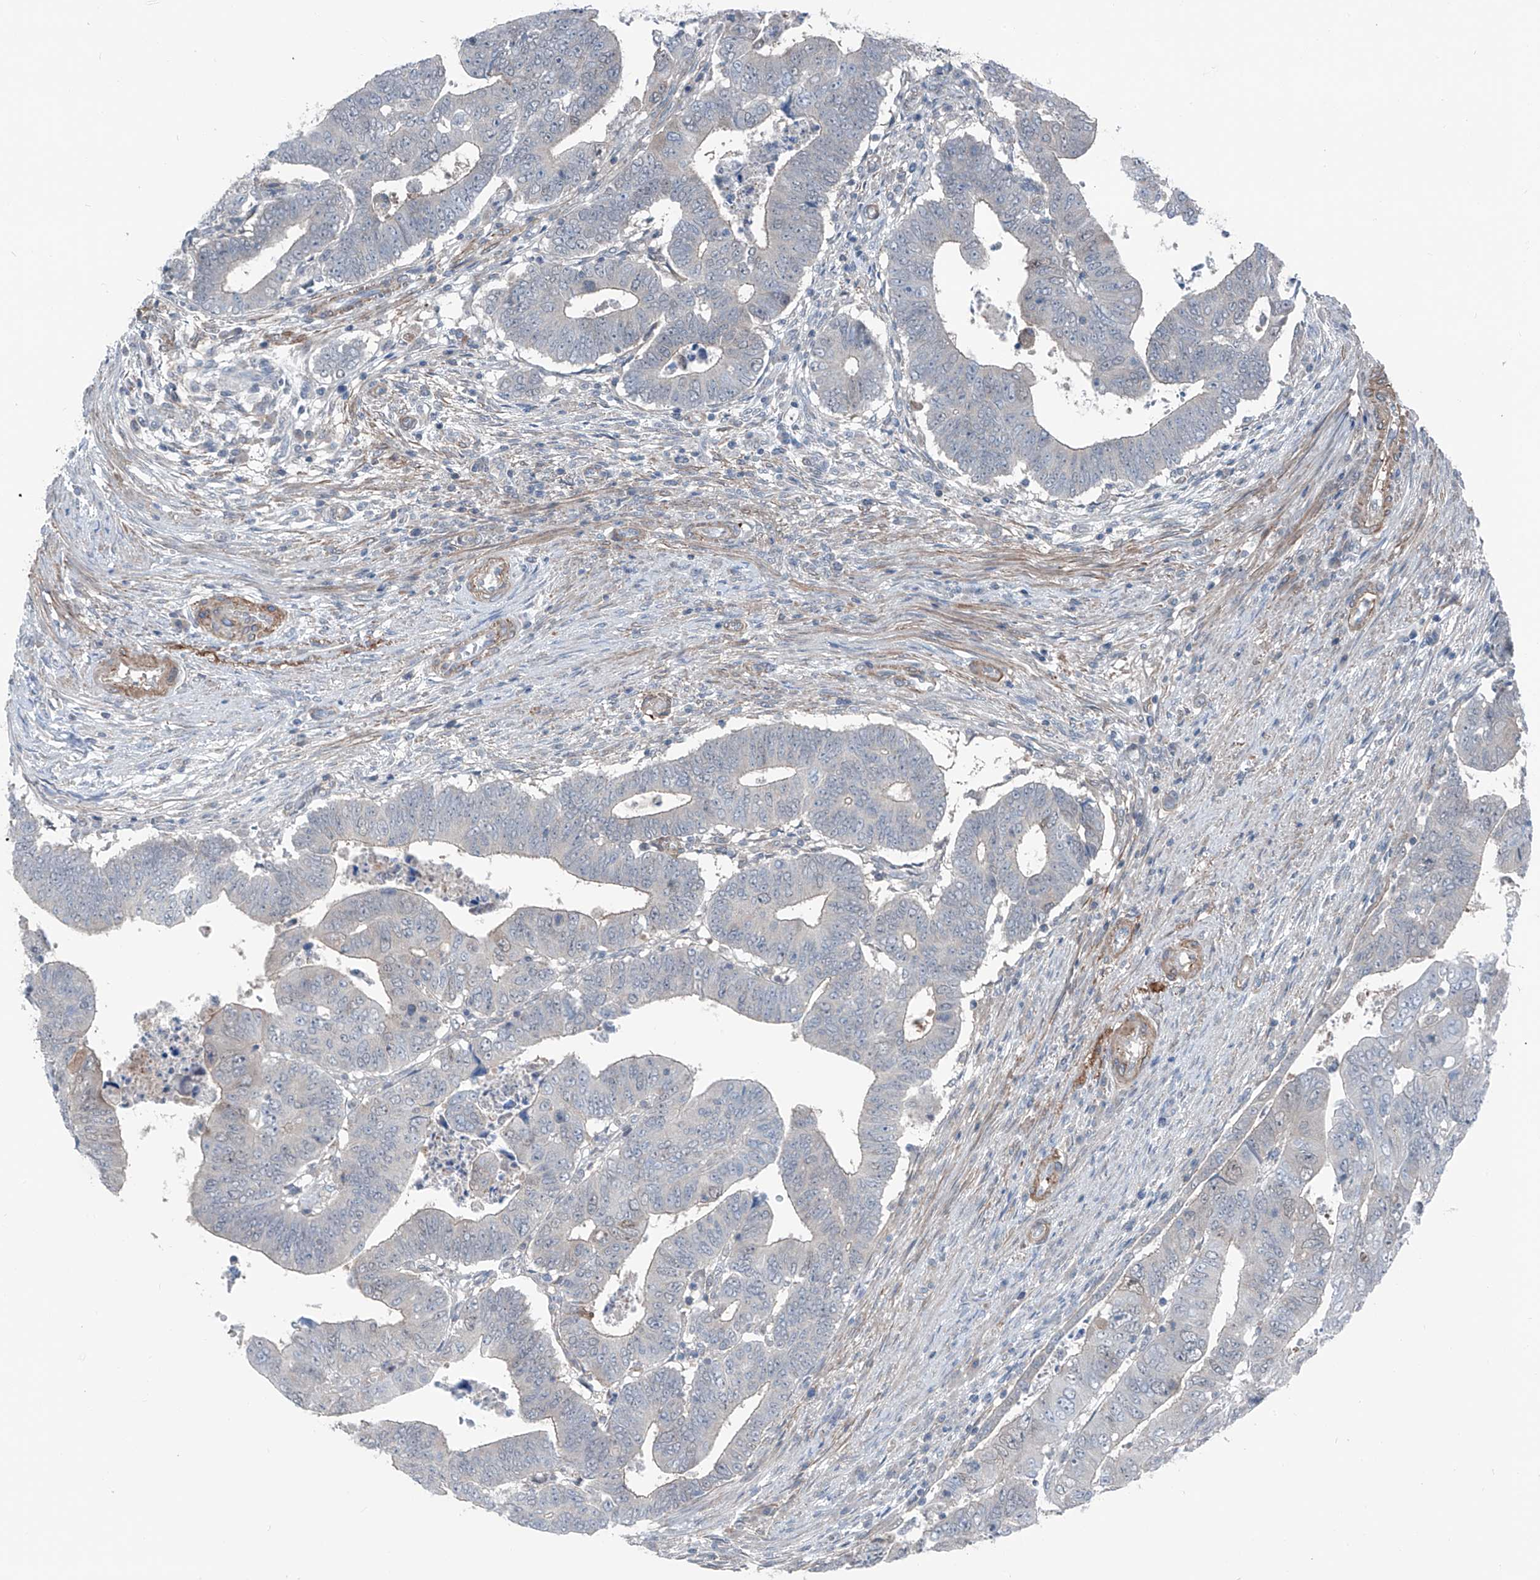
{"staining": {"intensity": "negative", "quantity": "none", "location": "none"}, "tissue": "colorectal cancer", "cell_type": "Tumor cells", "image_type": "cancer", "snomed": [{"axis": "morphology", "description": "Normal tissue, NOS"}, {"axis": "morphology", "description": "Adenocarcinoma, NOS"}, {"axis": "topography", "description": "Rectum"}], "caption": "This is an IHC image of human colorectal cancer. There is no positivity in tumor cells.", "gene": "HSPB11", "patient": {"sex": "female", "age": 65}}